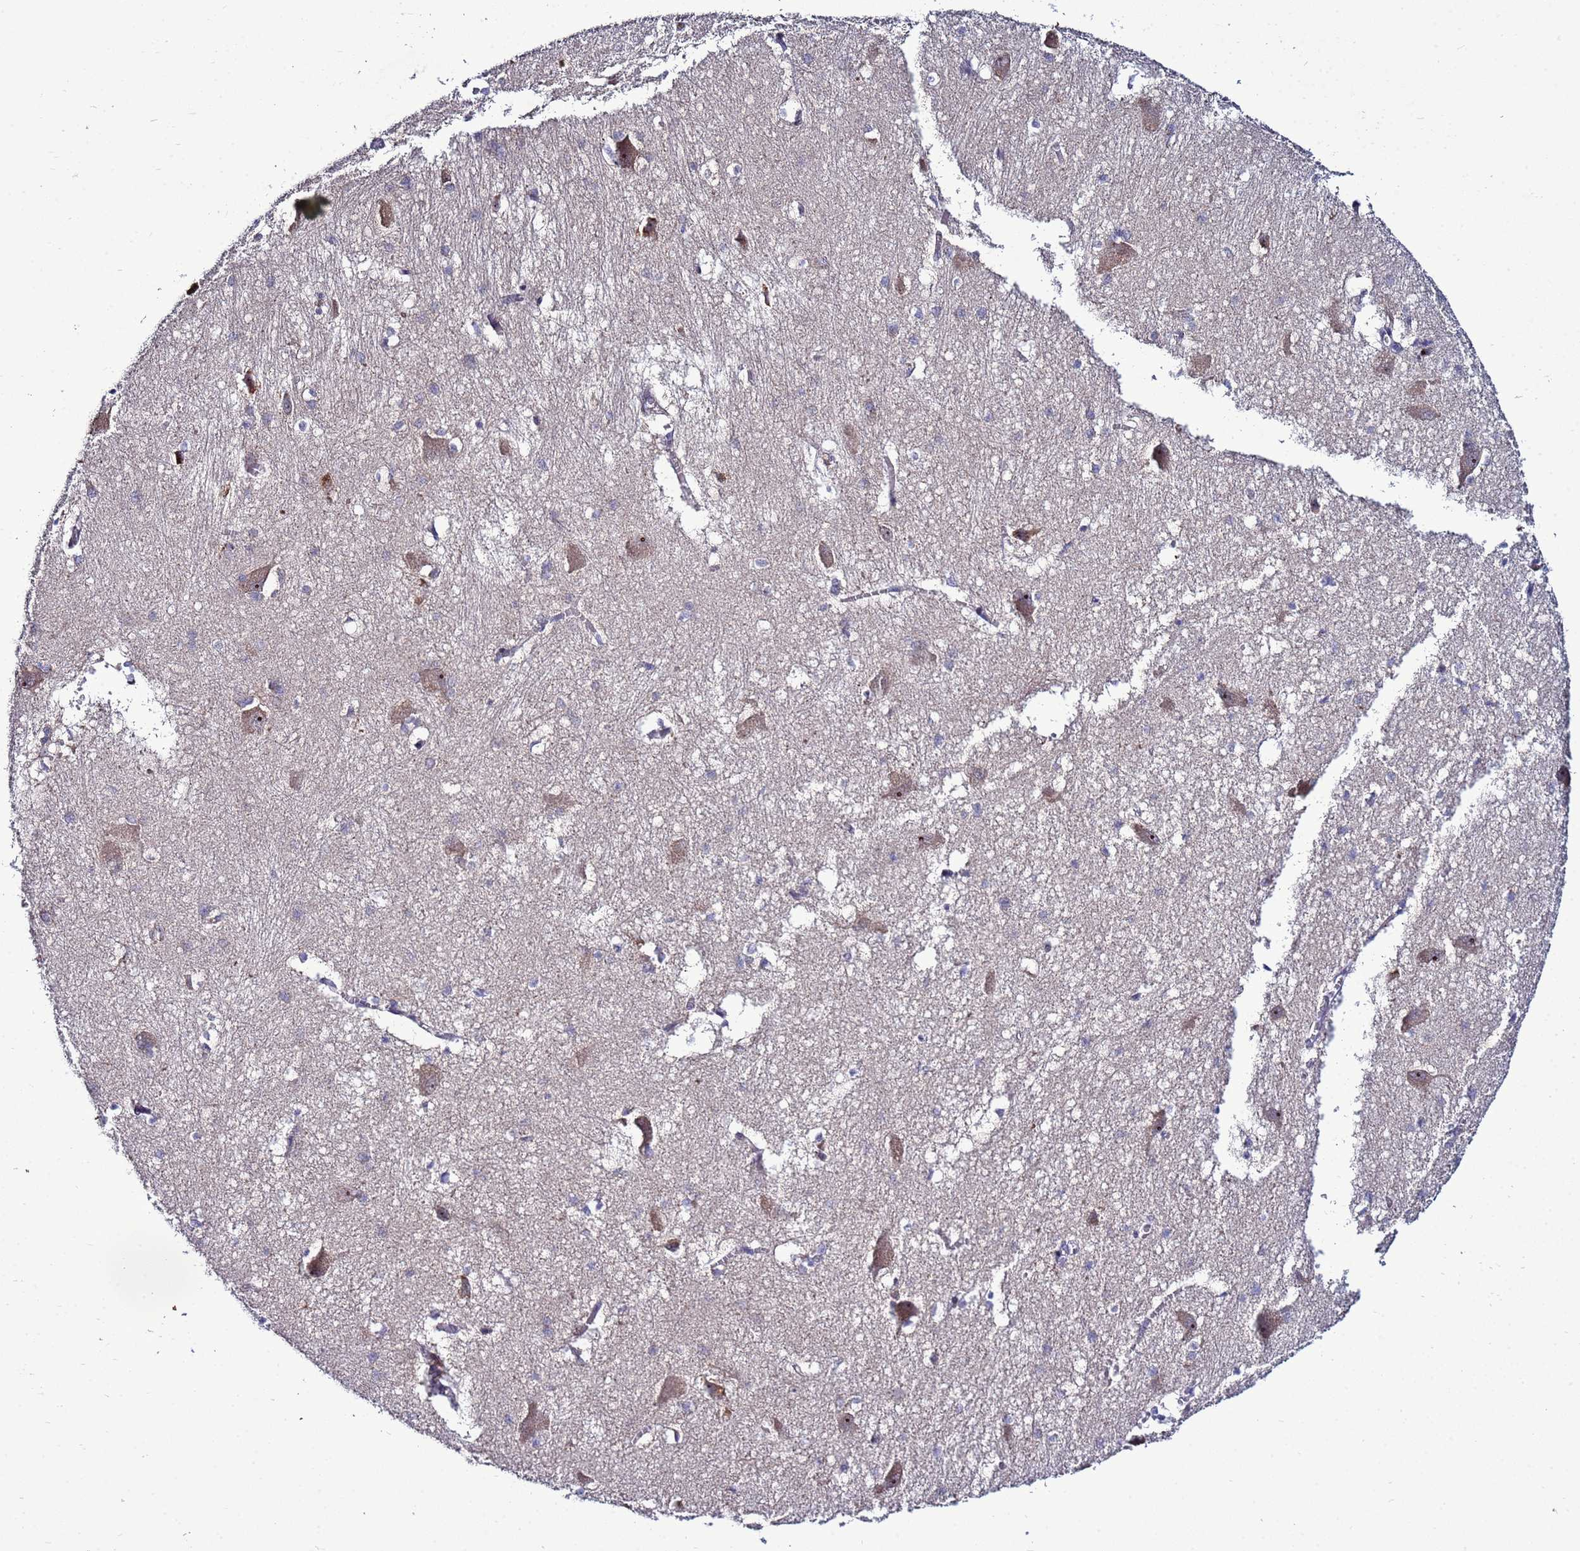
{"staining": {"intensity": "weak", "quantity": "25%-75%", "location": "cytoplasmic/membranous"}, "tissue": "caudate", "cell_type": "Glial cells", "image_type": "normal", "snomed": [{"axis": "morphology", "description": "Normal tissue, NOS"}, {"axis": "topography", "description": "Lateral ventricle wall"}], "caption": "Immunohistochemistry image of normal caudate: human caudate stained using immunohistochemistry (IHC) shows low levels of weak protein expression localized specifically in the cytoplasmic/membranous of glial cells, appearing as a cytoplasmic/membranous brown color.", "gene": "NOL8", "patient": {"sex": "male", "age": 37}}